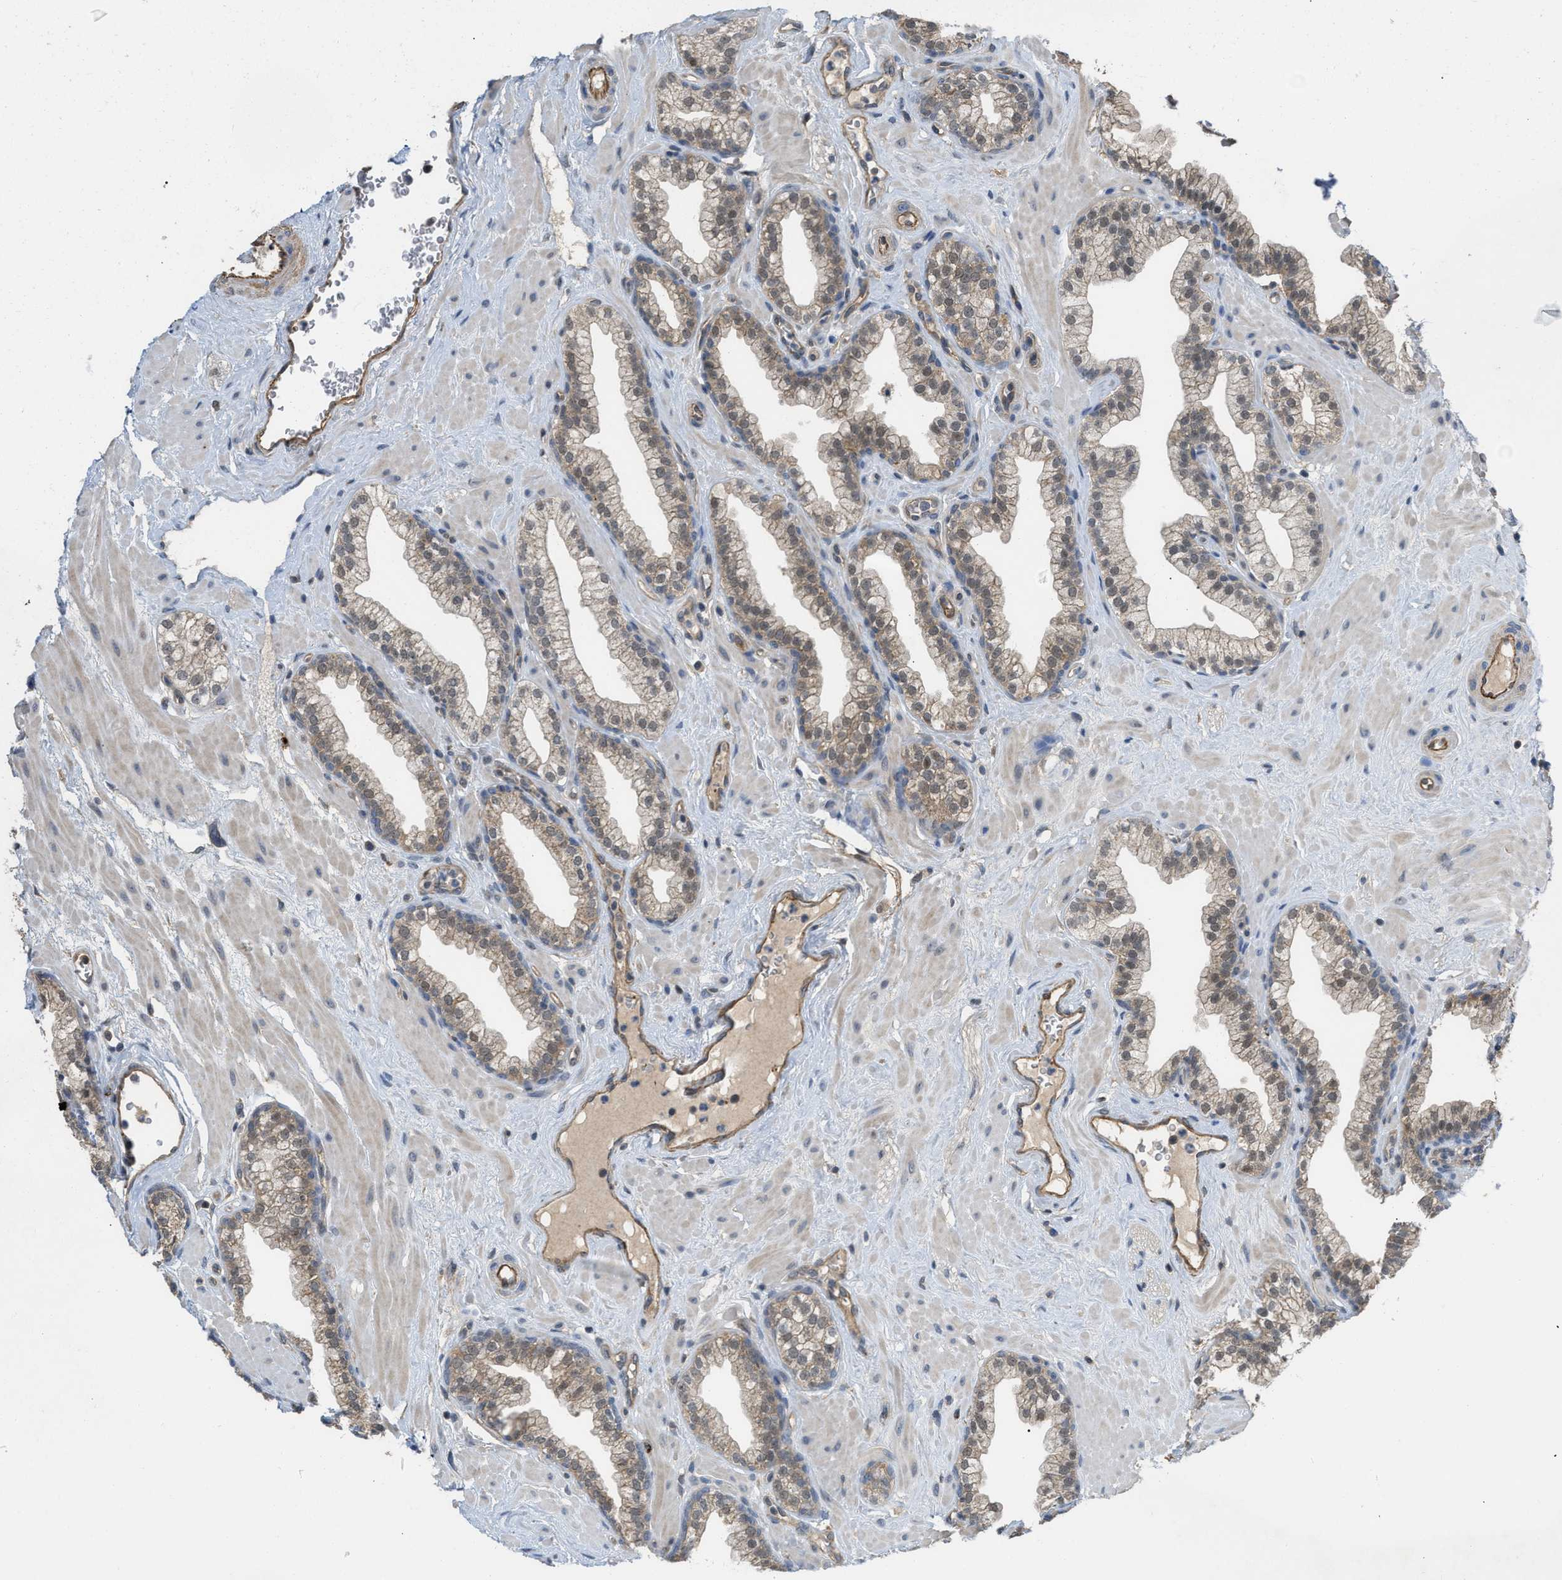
{"staining": {"intensity": "weak", "quantity": "25%-75%", "location": "cytoplasmic/membranous"}, "tissue": "prostate", "cell_type": "Glandular cells", "image_type": "normal", "snomed": [{"axis": "morphology", "description": "Normal tissue, NOS"}, {"axis": "morphology", "description": "Urothelial carcinoma, Low grade"}, {"axis": "topography", "description": "Urinary bladder"}, {"axis": "topography", "description": "Prostate"}], "caption": "This image displays IHC staining of unremarkable prostate, with low weak cytoplasmic/membranous positivity in approximately 25%-75% of glandular cells.", "gene": "NAPEPLD", "patient": {"sex": "male", "age": 60}}